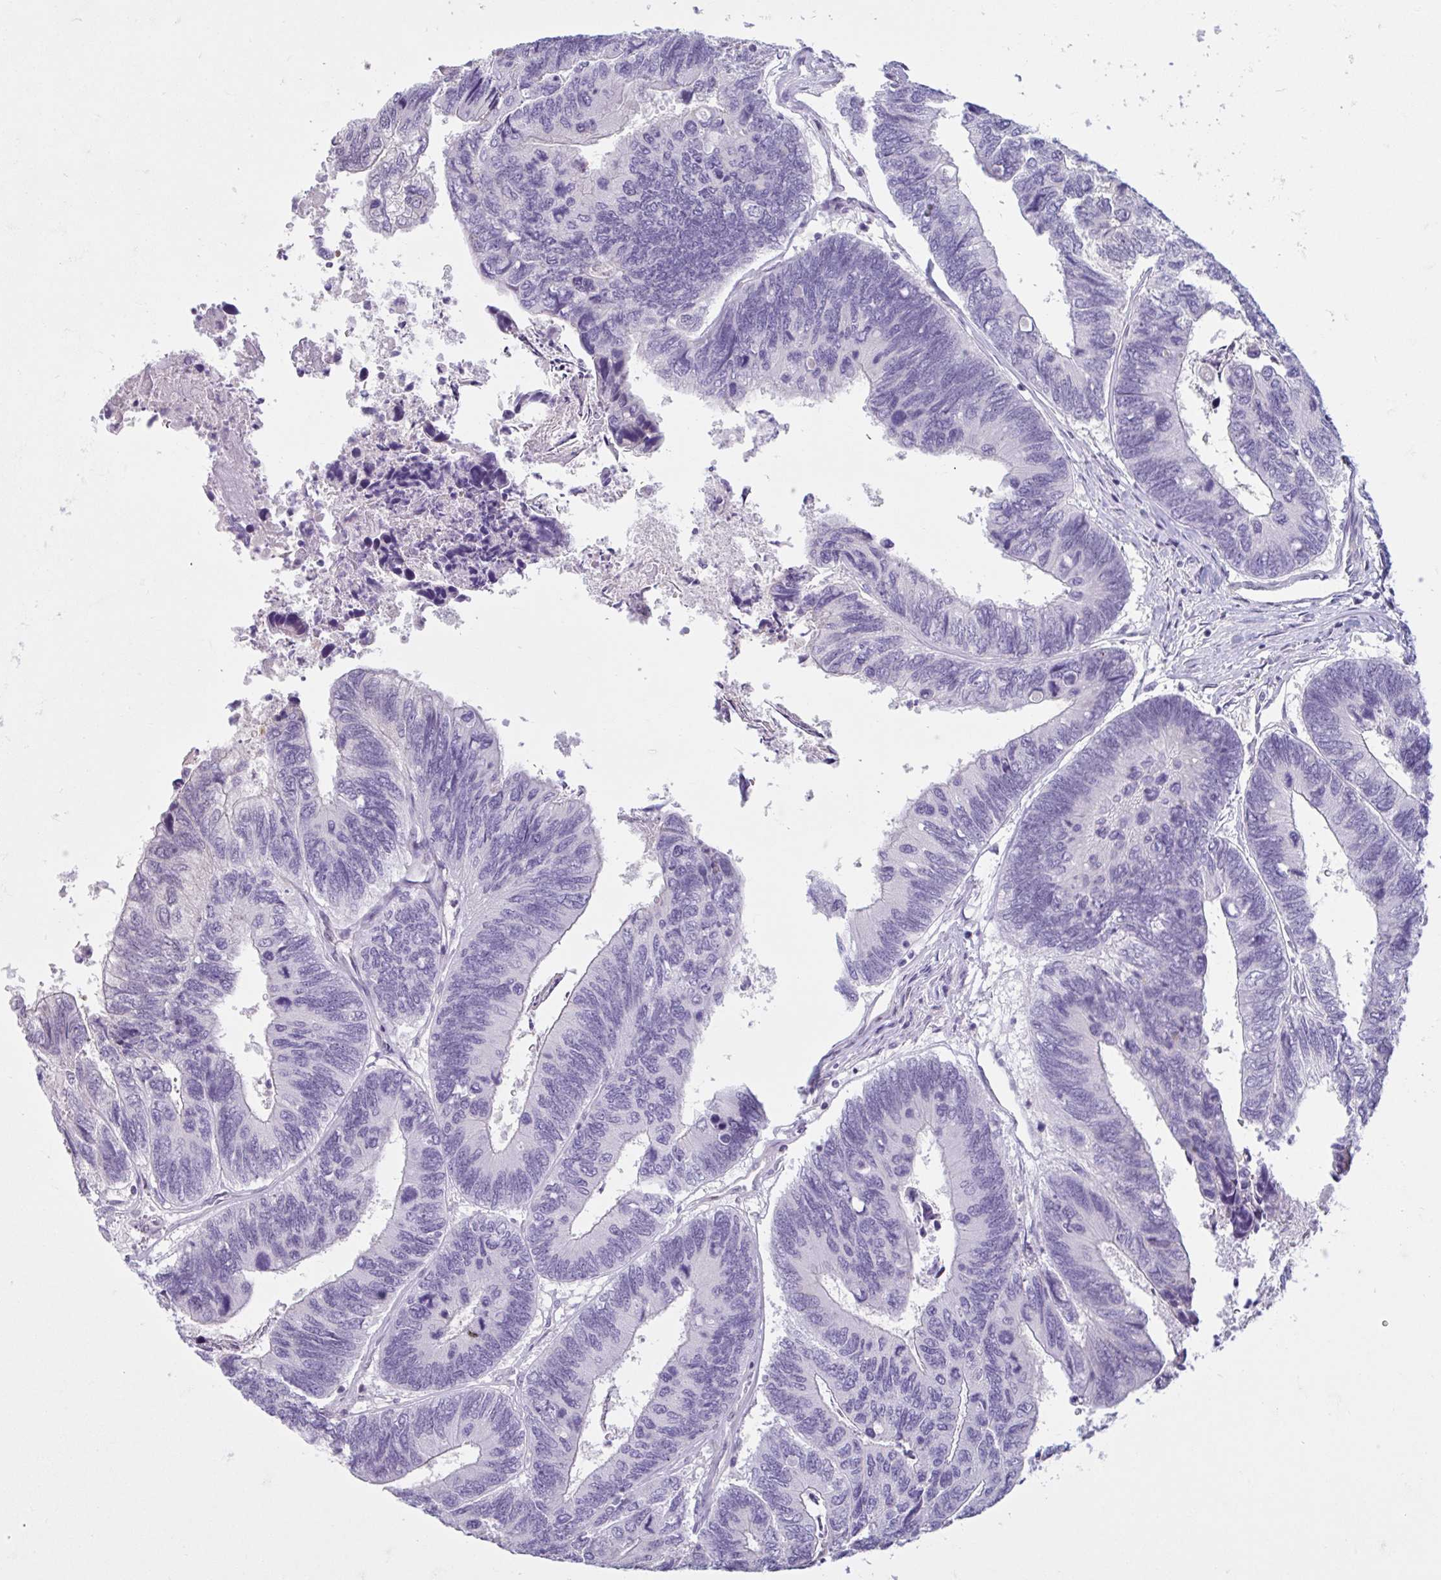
{"staining": {"intensity": "negative", "quantity": "none", "location": "none"}, "tissue": "colorectal cancer", "cell_type": "Tumor cells", "image_type": "cancer", "snomed": [{"axis": "morphology", "description": "Adenocarcinoma, NOS"}, {"axis": "topography", "description": "Colon"}], "caption": "This is an IHC photomicrograph of colorectal adenocarcinoma. There is no expression in tumor cells.", "gene": "CDH19", "patient": {"sex": "female", "age": 67}}